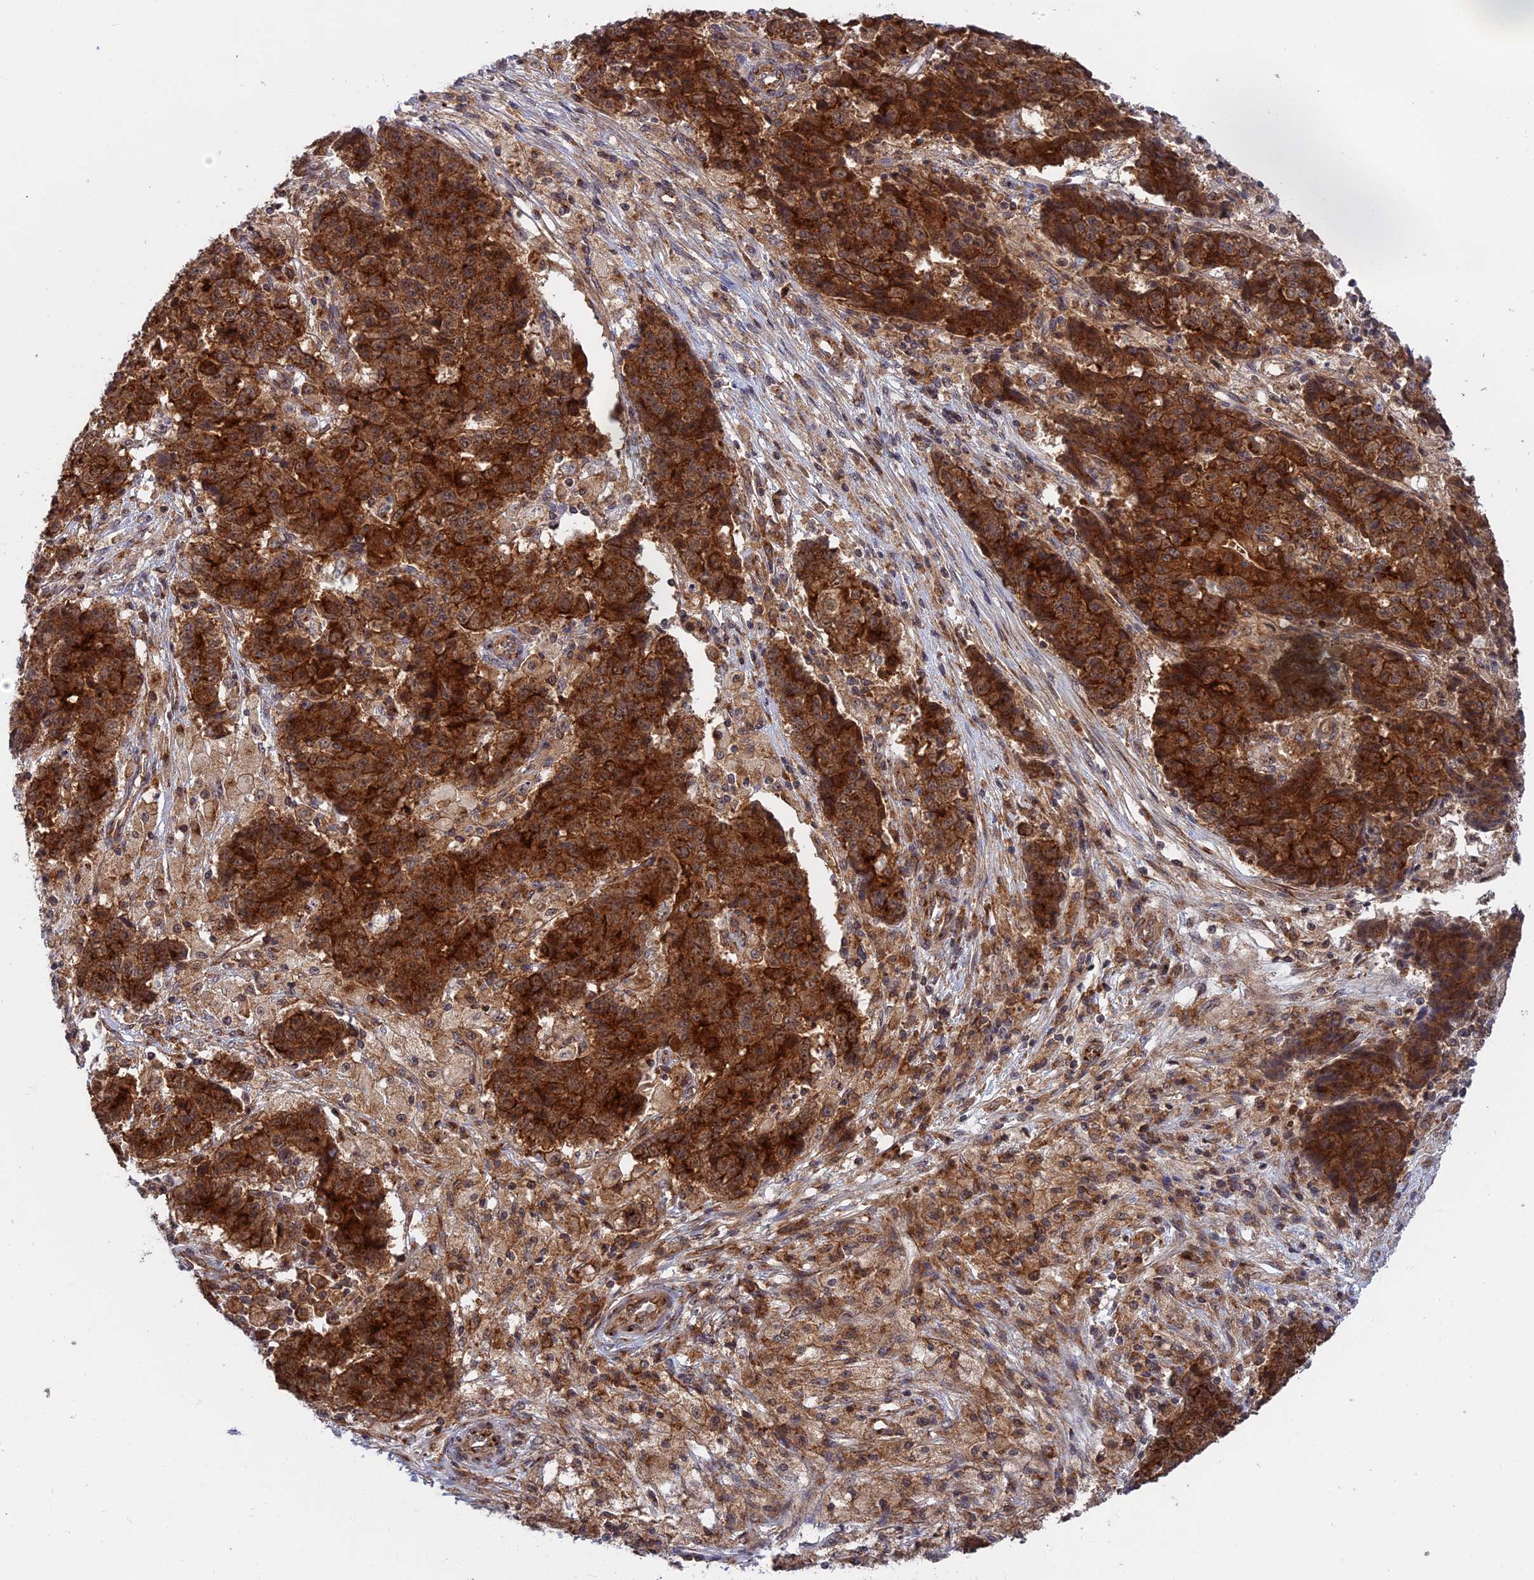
{"staining": {"intensity": "strong", "quantity": ">75%", "location": "cytoplasmic/membranous"}, "tissue": "ovarian cancer", "cell_type": "Tumor cells", "image_type": "cancer", "snomed": [{"axis": "morphology", "description": "Carcinoma, endometroid"}, {"axis": "topography", "description": "Ovary"}], "caption": "Ovarian cancer (endometroid carcinoma) stained for a protein exhibits strong cytoplasmic/membranous positivity in tumor cells. The protein of interest is stained brown, and the nuclei are stained in blue (DAB IHC with brightfield microscopy, high magnification).", "gene": "CLINT1", "patient": {"sex": "female", "age": 42}}